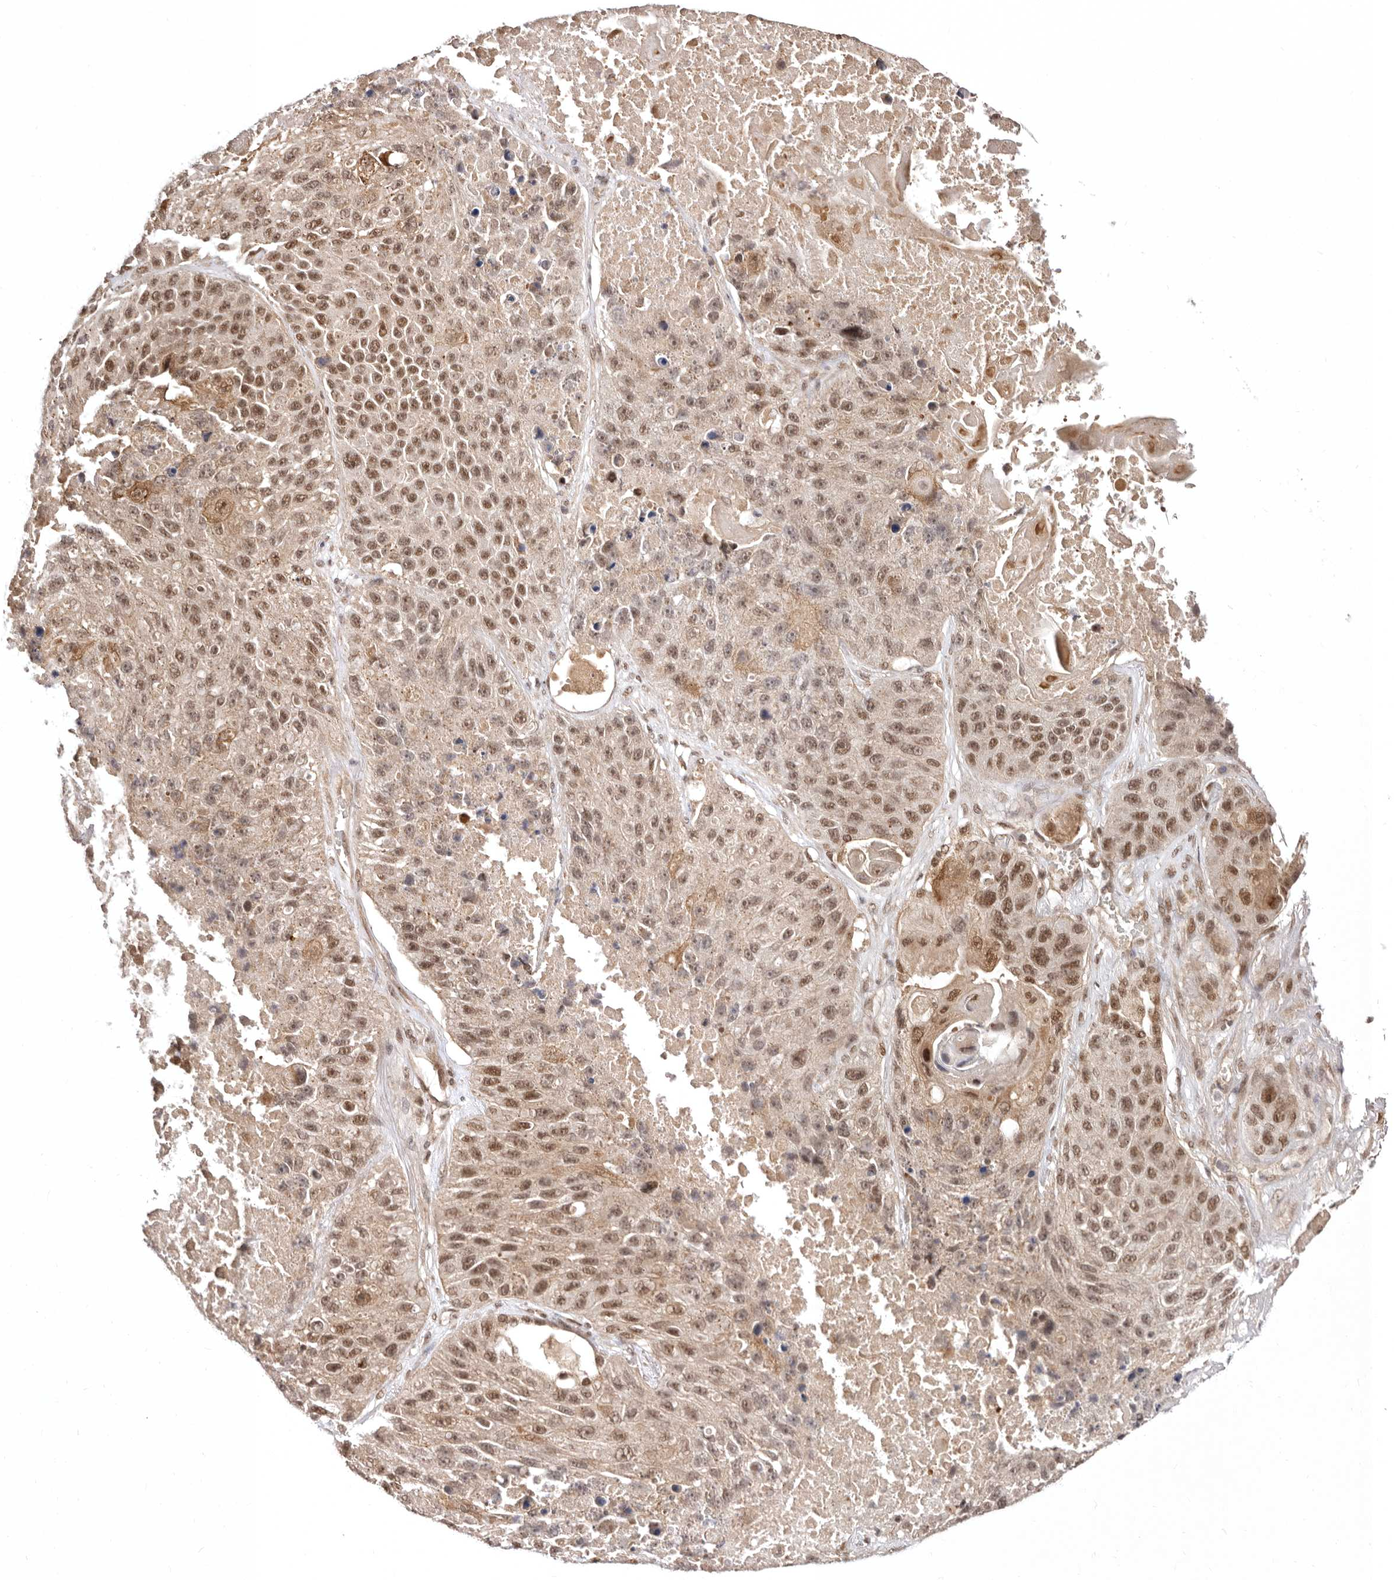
{"staining": {"intensity": "moderate", "quantity": ">75%", "location": "nuclear"}, "tissue": "lung cancer", "cell_type": "Tumor cells", "image_type": "cancer", "snomed": [{"axis": "morphology", "description": "Squamous cell carcinoma, NOS"}, {"axis": "topography", "description": "Lung"}], "caption": "Squamous cell carcinoma (lung) stained with a brown dye reveals moderate nuclear positive expression in approximately >75% of tumor cells.", "gene": "MED8", "patient": {"sex": "male", "age": 61}}